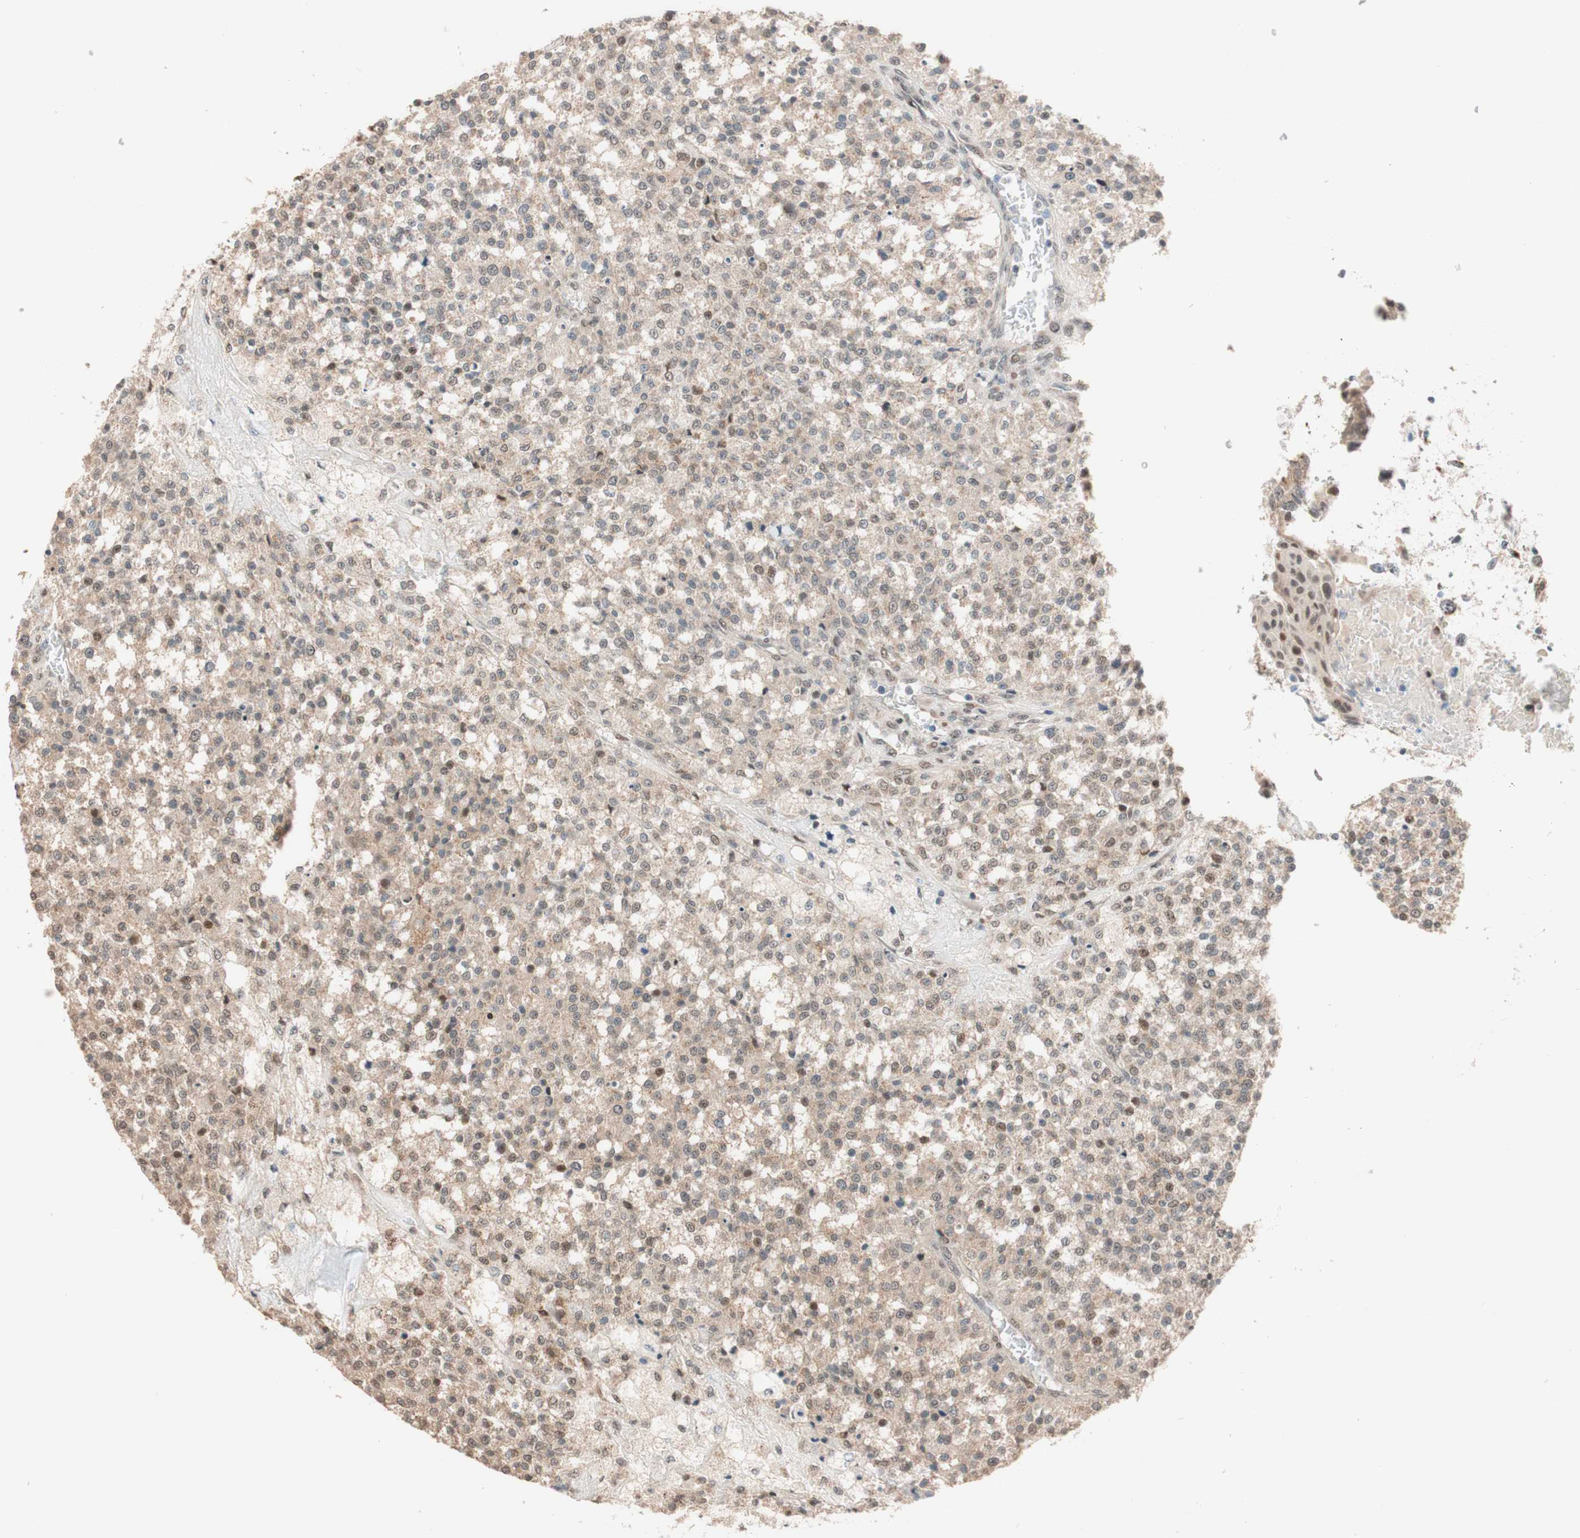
{"staining": {"intensity": "weak", "quantity": "<25%", "location": "cytoplasmic/membranous"}, "tissue": "testis cancer", "cell_type": "Tumor cells", "image_type": "cancer", "snomed": [{"axis": "morphology", "description": "Seminoma, NOS"}, {"axis": "topography", "description": "Testis"}], "caption": "The micrograph demonstrates no staining of tumor cells in testis cancer.", "gene": "CCNC", "patient": {"sex": "male", "age": 59}}